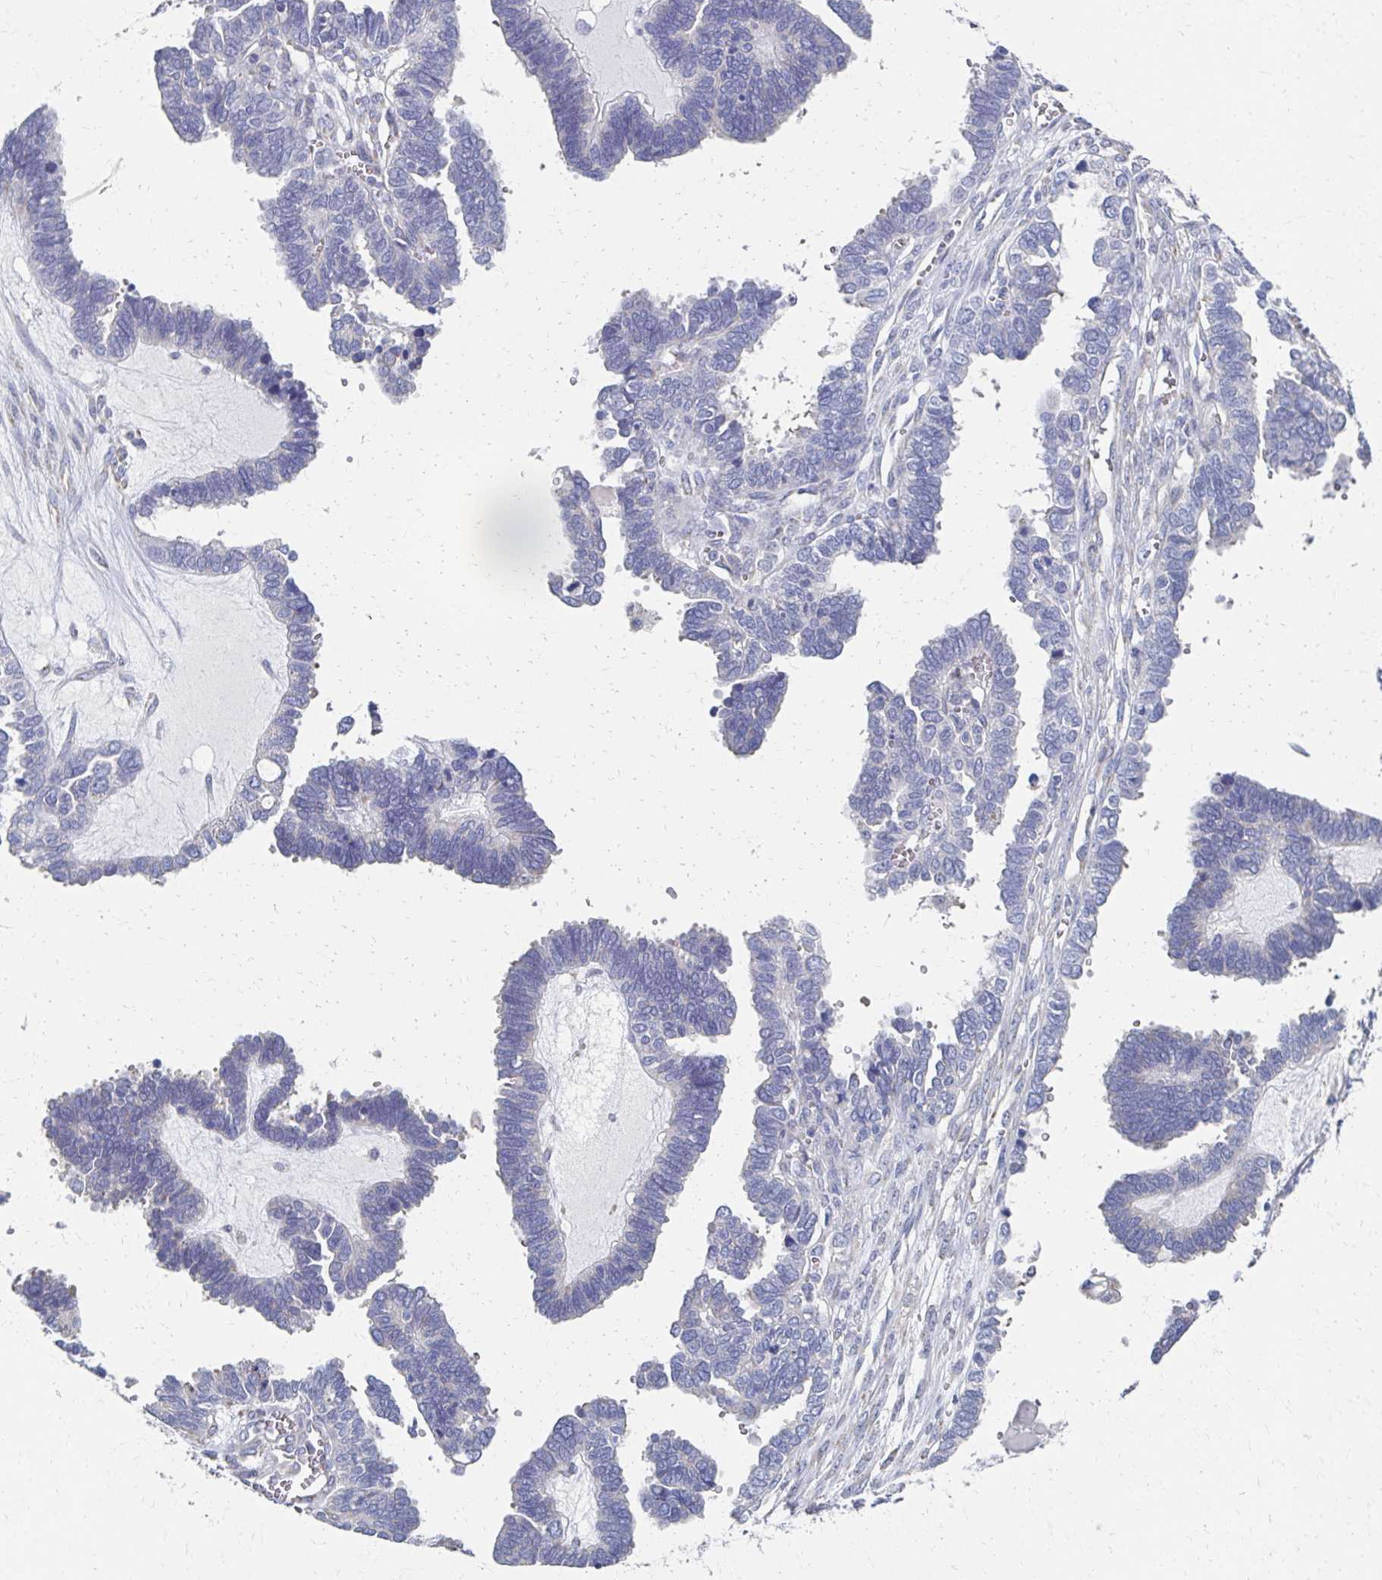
{"staining": {"intensity": "negative", "quantity": "none", "location": "none"}, "tissue": "ovarian cancer", "cell_type": "Tumor cells", "image_type": "cancer", "snomed": [{"axis": "morphology", "description": "Cystadenocarcinoma, serous, NOS"}, {"axis": "topography", "description": "Ovary"}], "caption": "Immunohistochemistry (IHC) photomicrograph of ovarian serous cystadenocarcinoma stained for a protein (brown), which displays no positivity in tumor cells.", "gene": "ATP1A3", "patient": {"sex": "female", "age": 51}}